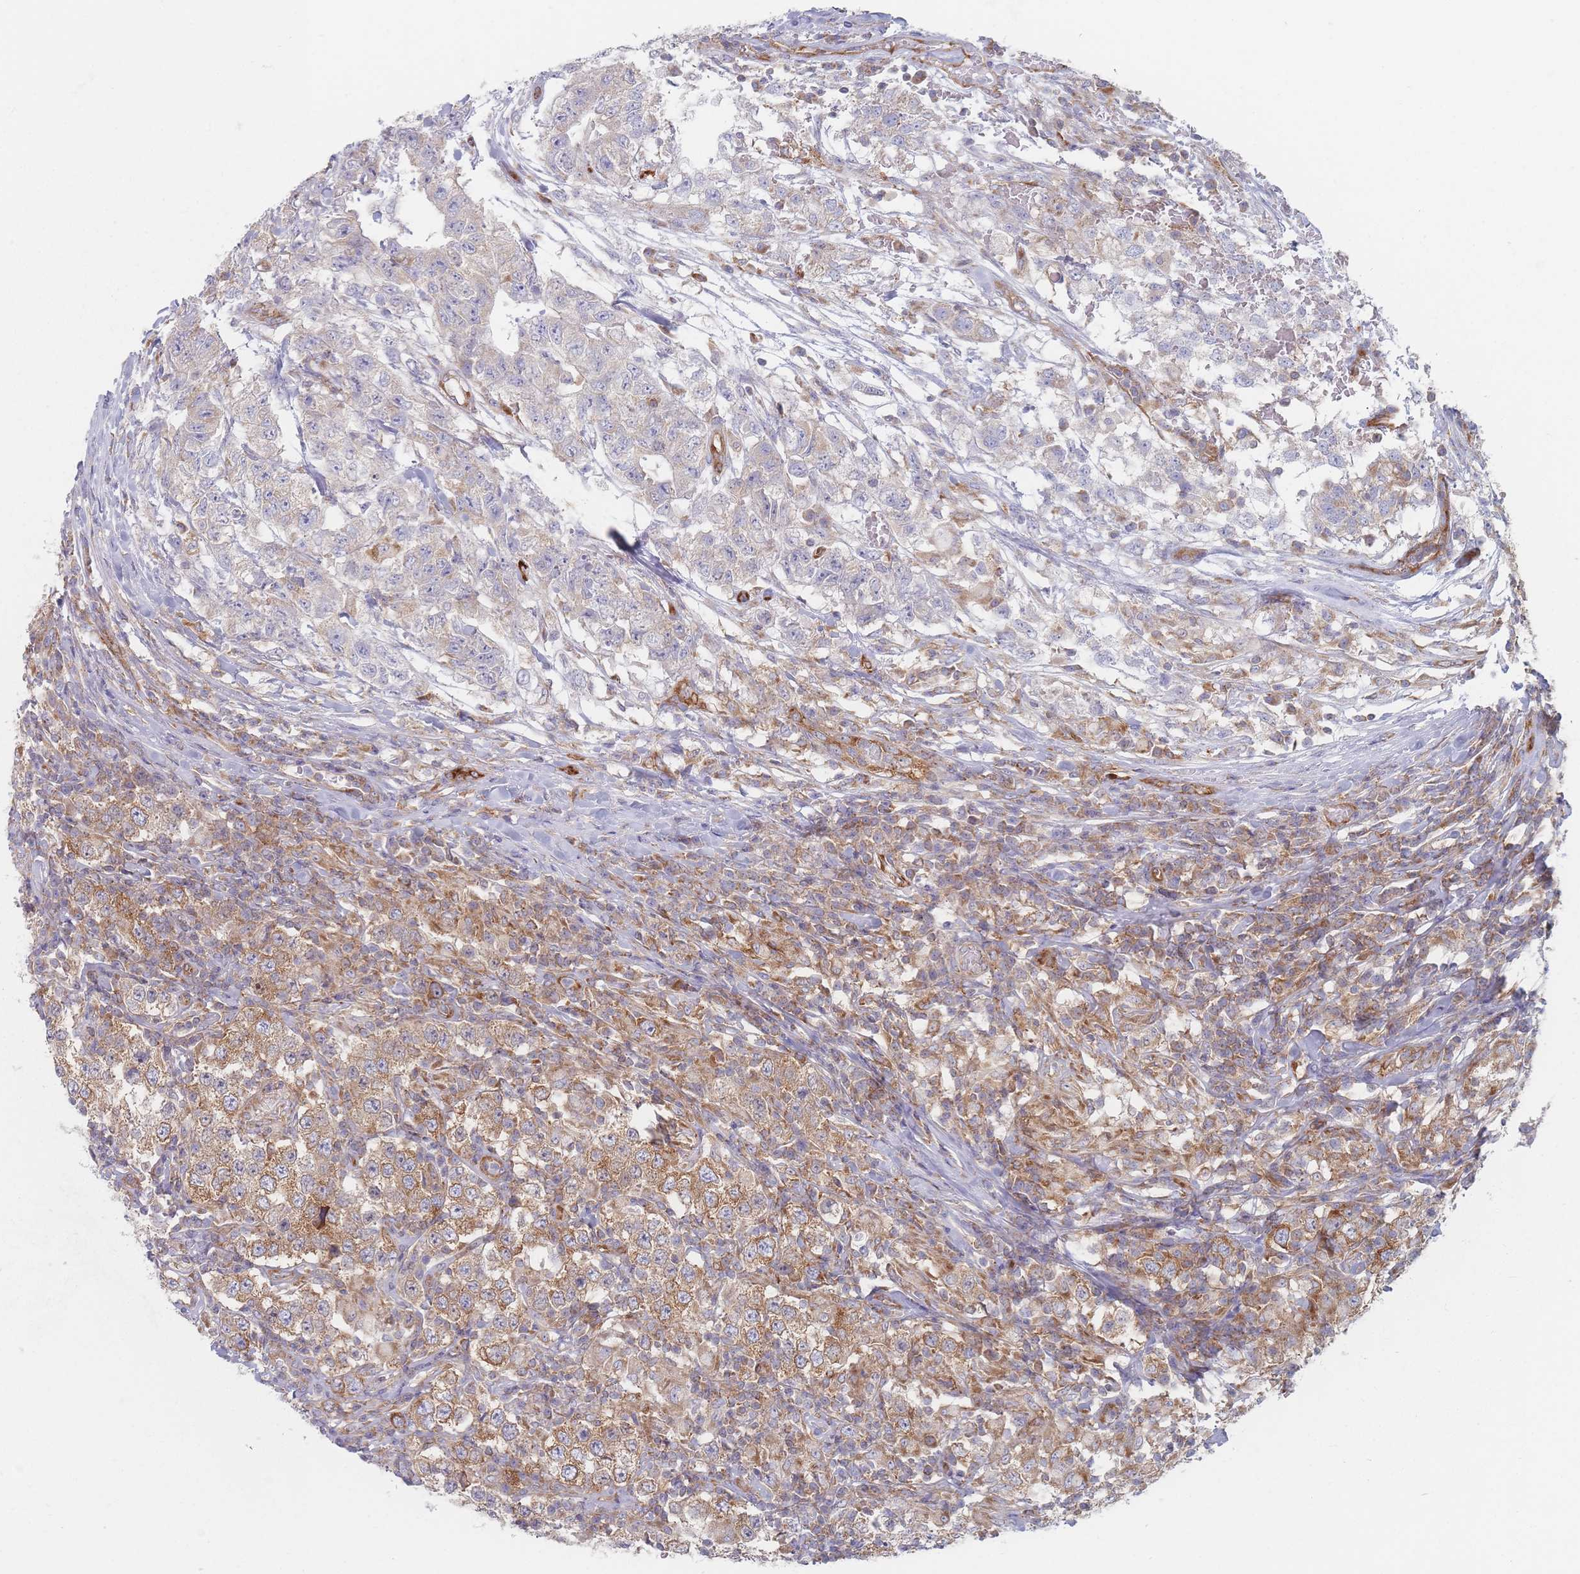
{"staining": {"intensity": "moderate", "quantity": "25%-75%", "location": "cytoplasmic/membranous"}, "tissue": "testis cancer", "cell_type": "Tumor cells", "image_type": "cancer", "snomed": [{"axis": "morphology", "description": "Seminoma, NOS"}, {"axis": "morphology", "description": "Carcinoma, Embryonal, NOS"}, {"axis": "topography", "description": "Testis"}], "caption": "Immunohistochemistry photomicrograph of neoplastic tissue: testis cancer stained using immunohistochemistry exhibits medium levels of moderate protein expression localized specifically in the cytoplasmic/membranous of tumor cells, appearing as a cytoplasmic/membranous brown color.", "gene": "MAP1S", "patient": {"sex": "male", "age": 41}}